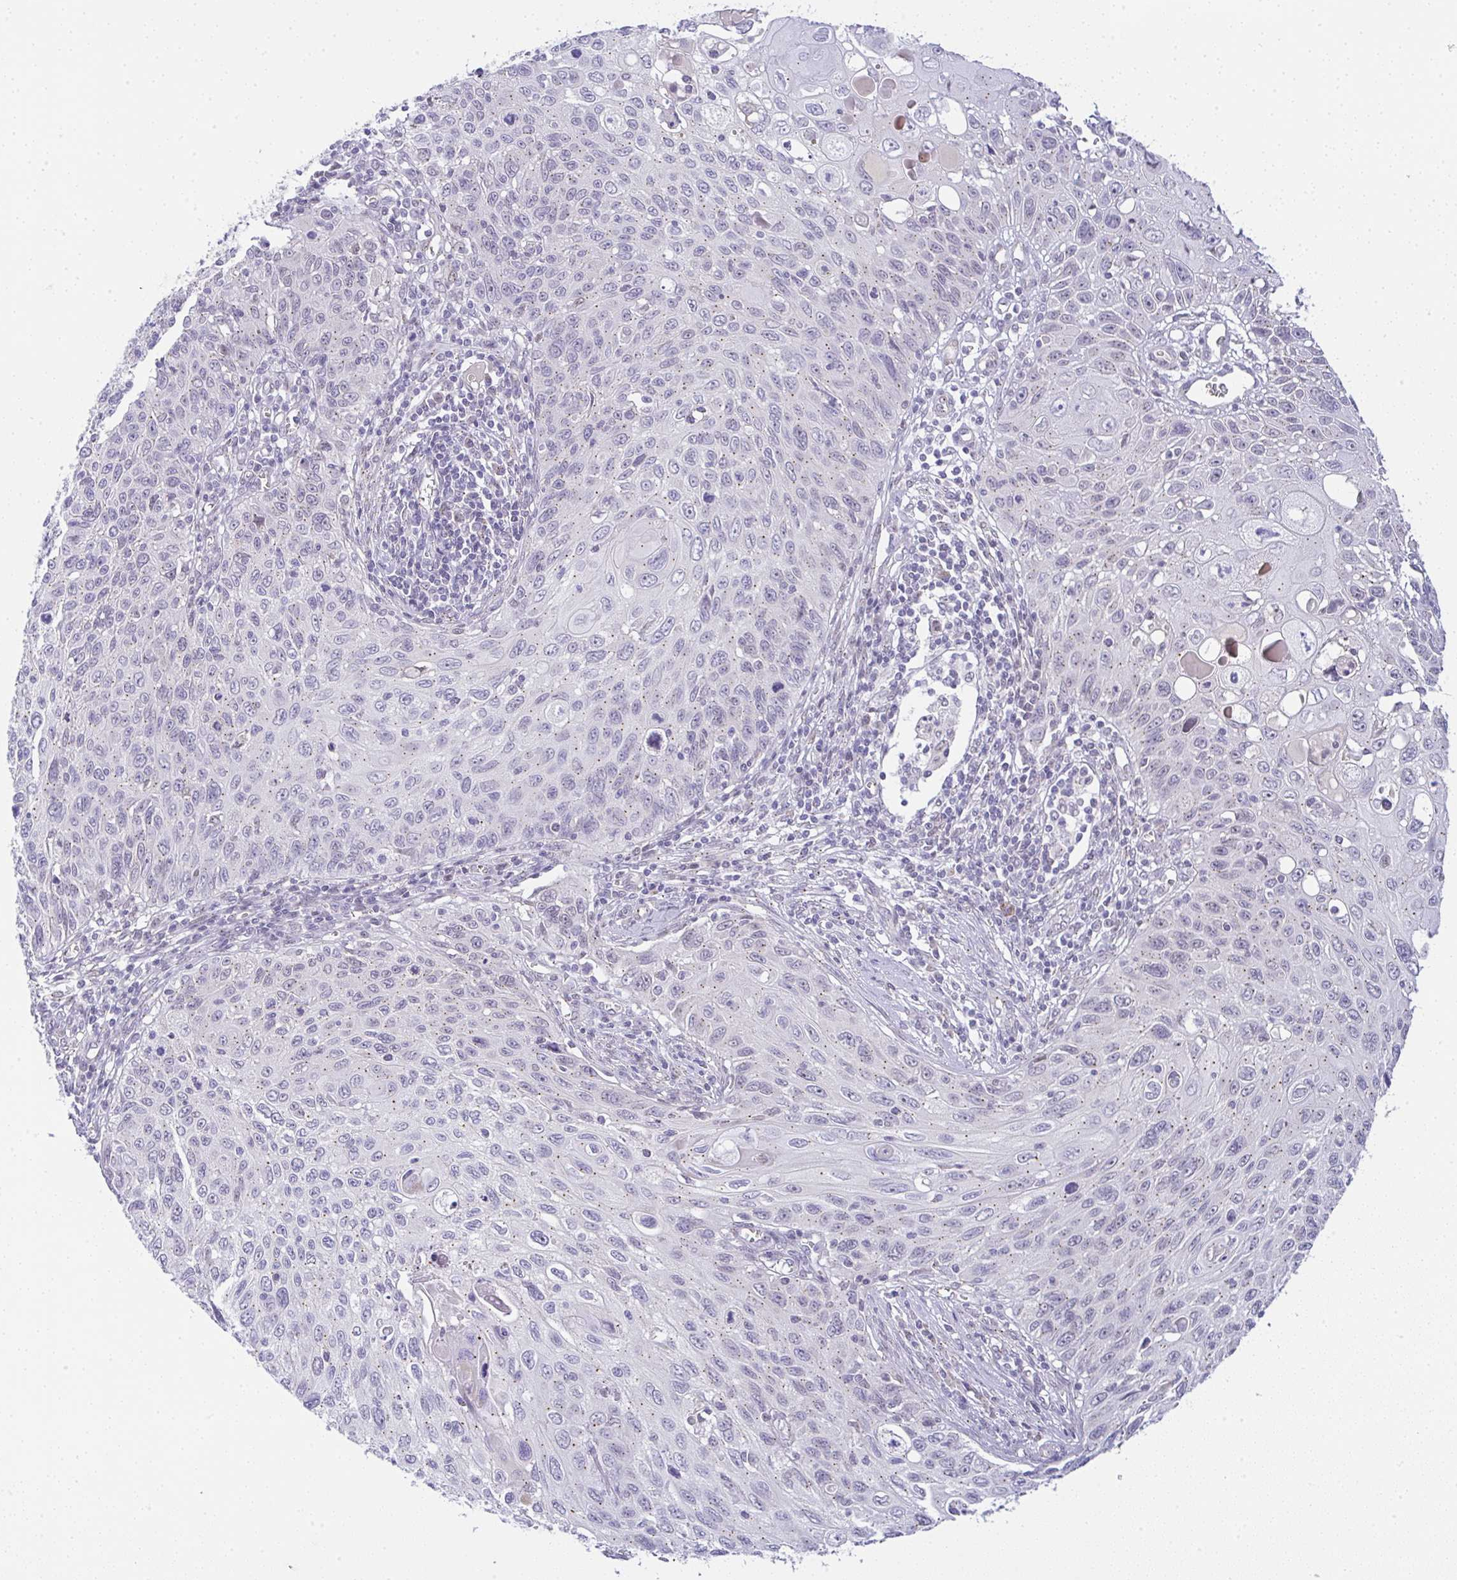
{"staining": {"intensity": "weak", "quantity": "25%-75%", "location": "cytoplasmic/membranous"}, "tissue": "cervical cancer", "cell_type": "Tumor cells", "image_type": "cancer", "snomed": [{"axis": "morphology", "description": "Squamous cell carcinoma, NOS"}, {"axis": "topography", "description": "Cervix"}], "caption": "Cervical cancer tissue displays weak cytoplasmic/membranous staining in about 25%-75% of tumor cells, visualized by immunohistochemistry. Using DAB (brown) and hematoxylin (blue) stains, captured at high magnification using brightfield microscopy.", "gene": "FAM177A1", "patient": {"sex": "female", "age": 70}}